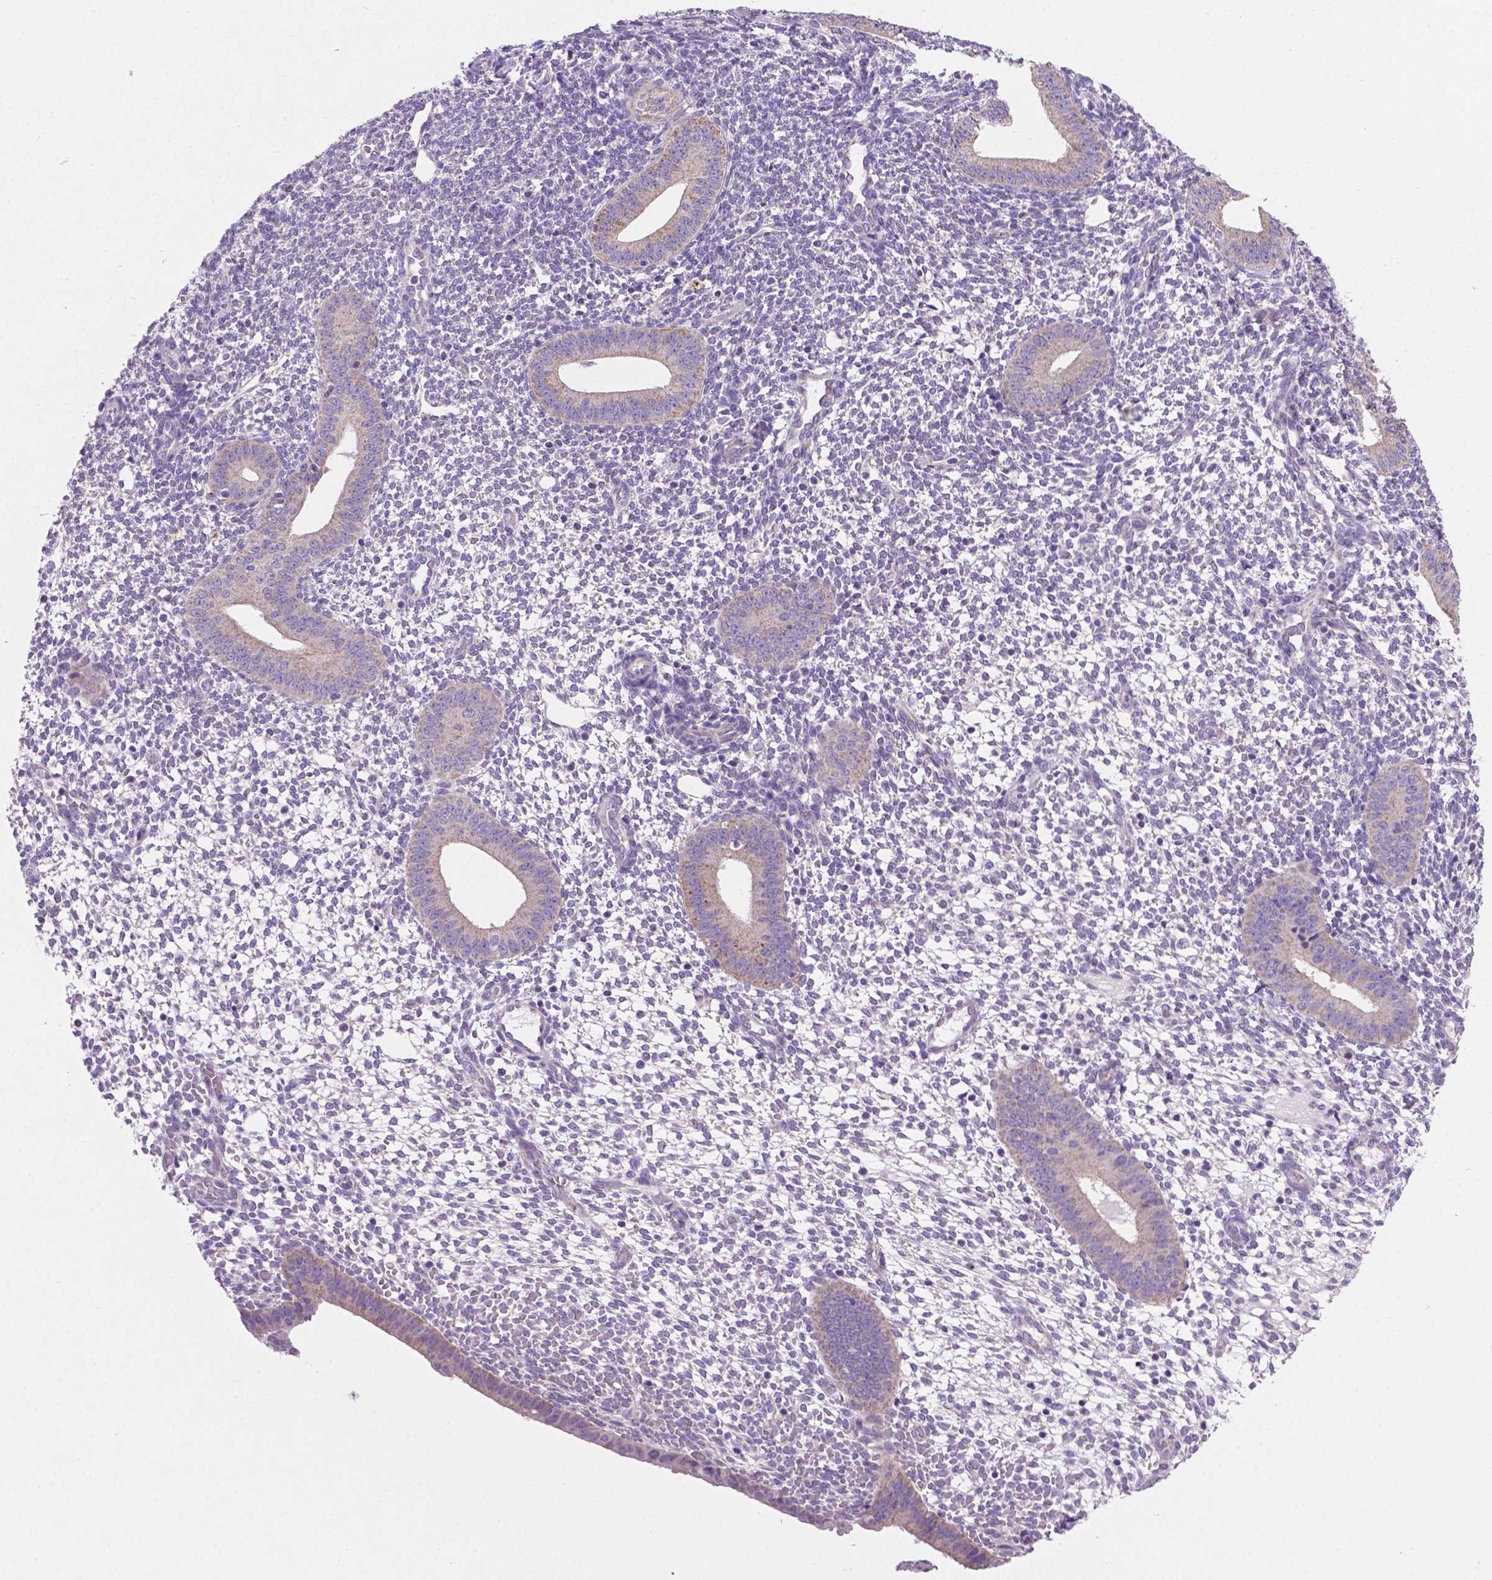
{"staining": {"intensity": "negative", "quantity": "none", "location": "none"}, "tissue": "endometrium", "cell_type": "Cells in endometrial stroma", "image_type": "normal", "snomed": [{"axis": "morphology", "description": "Normal tissue, NOS"}, {"axis": "topography", "description": "Endometrium"}], "caption": "This micrograph is of benign endometrium stained with IHC to label a protein in brown with the nuclei are counter-stained blue. There is no staining in cells in endometrial stroma.", "gene": "CSPG5", "patient": {"sex": "female", "age": 40}}